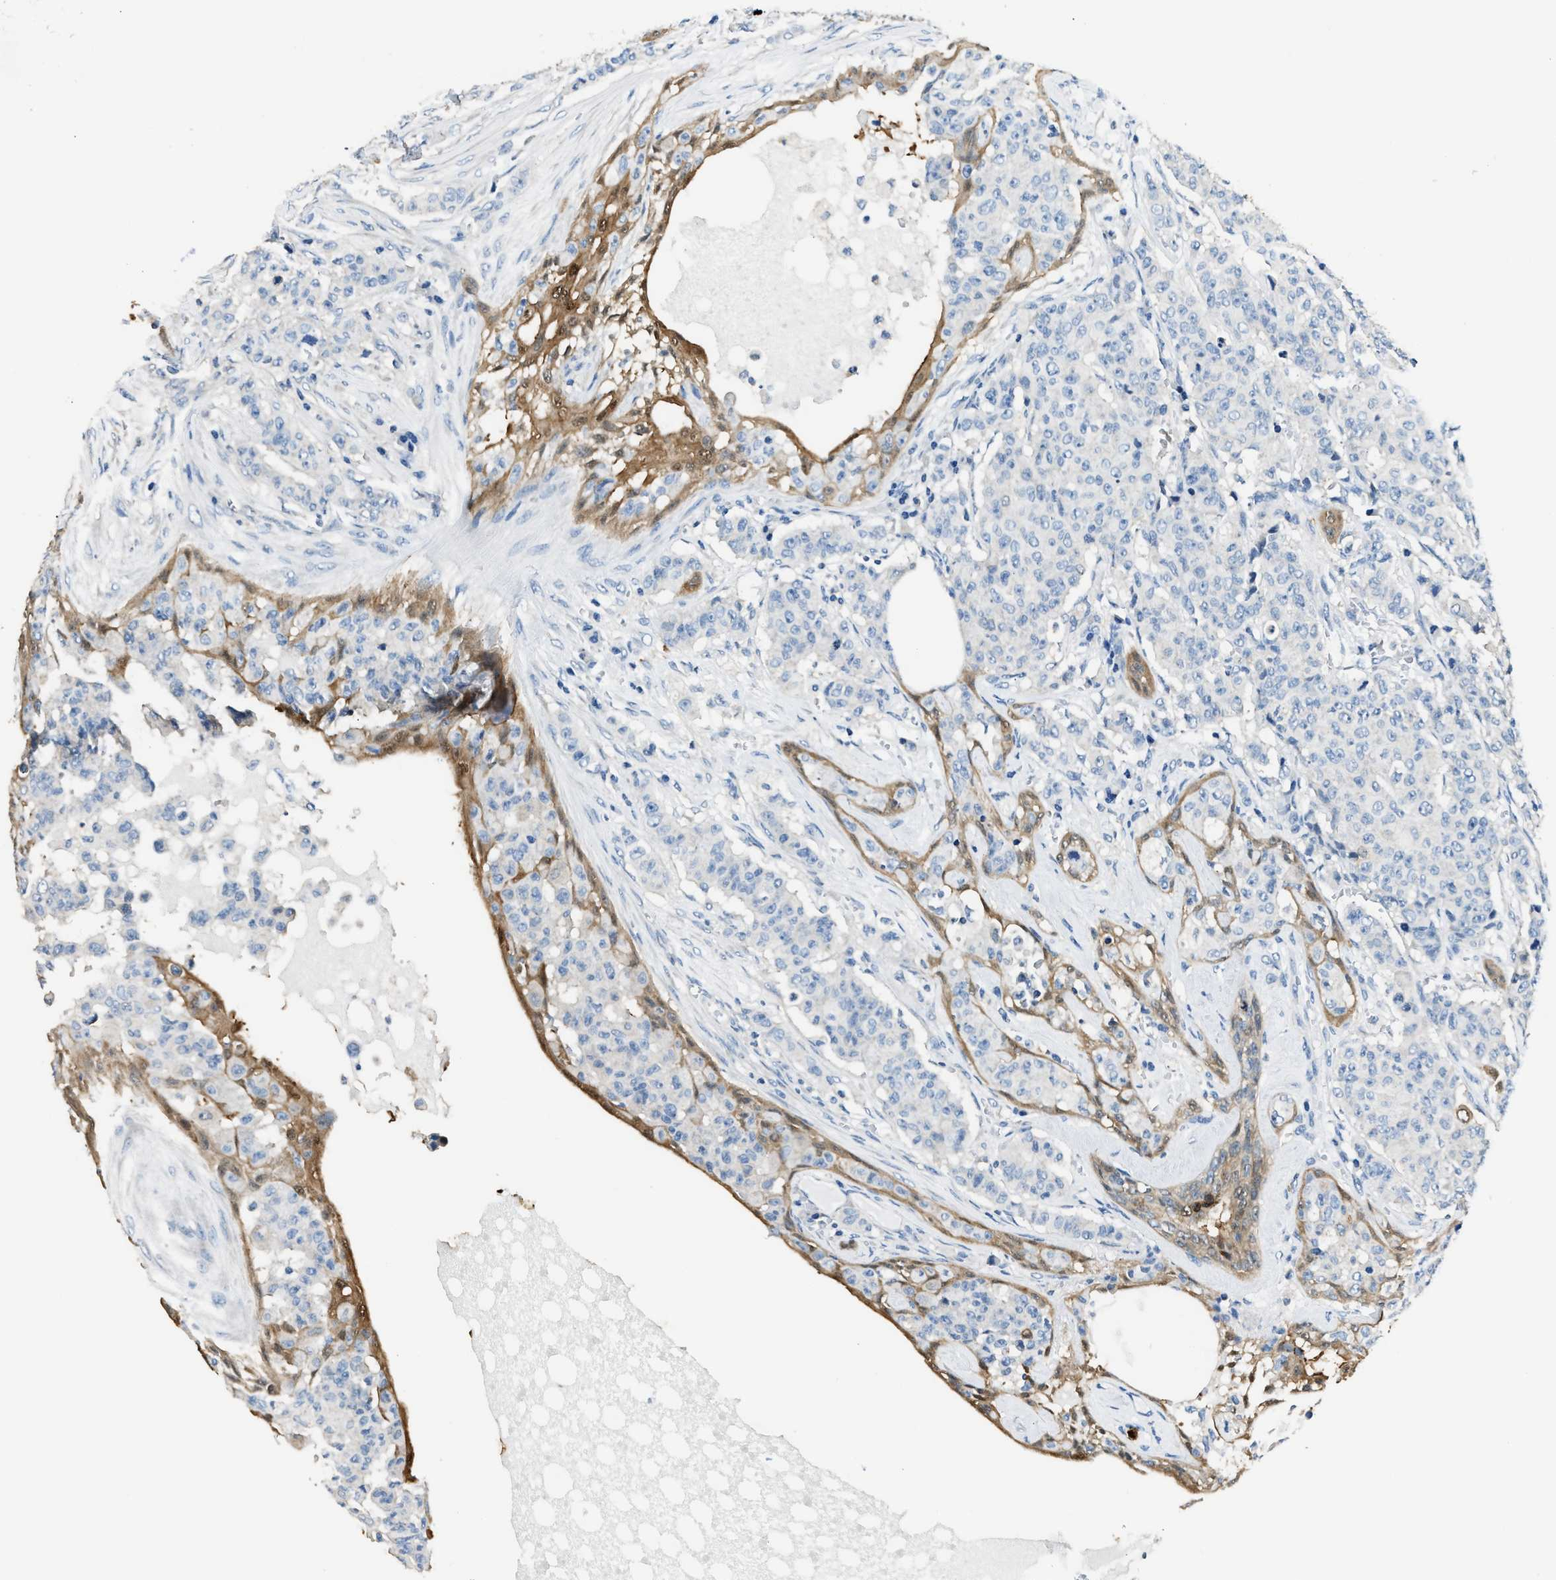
{"staining": {"intensity": "moderate", "quantity": "<25%", "location": "cytoplasmic/membranous,nuclear"}, "tissue": "breast cancer", "cell_type": "Tumor cells", "image_type": "cancer", "snomed": [{"axis": "morphology", "description": "Normal tissue, NOS"}, {"axis": "morphology", "description": "Duct carcinoma"}, {"axis": "topography", "description": "Breast"}], "caption": "Brown immunohistochemical staining in breast cancer displays moderate cytoplasmic/membranous and nuclear positivity in about <25% of tumor cells. (brown staining indicates protein expression, while blue staining denotes nuclei).", "gene": "ANXA3", "patient": {"sex": "female", "age": 40}}